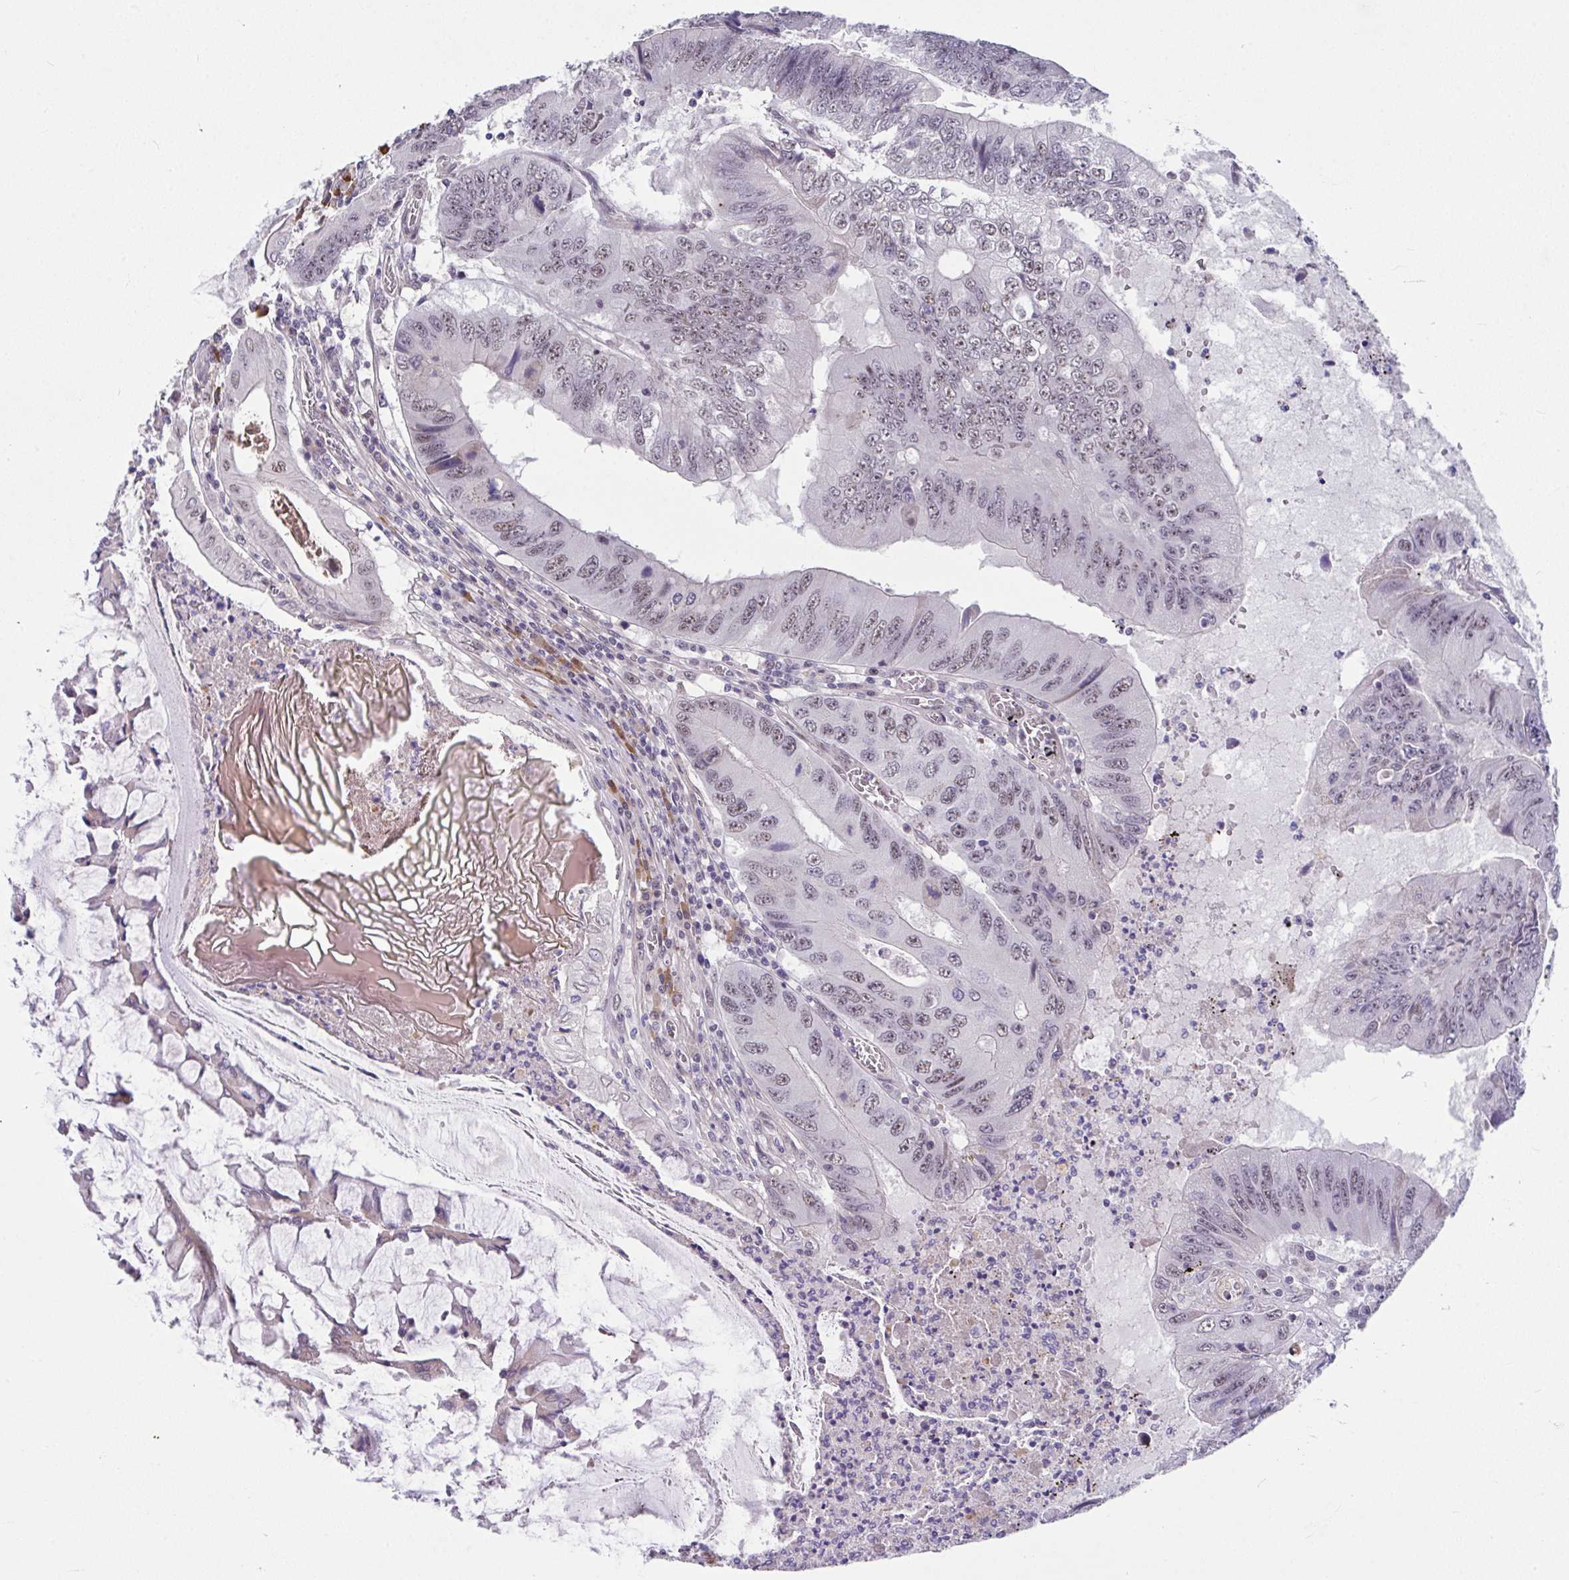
{"staining": {"intensity": "weak", "quantity": "25%-75%", "location": "nuclear"}, "tissue": "colorectal cancer", "cell_type": "Tumor cells", "image_type": "cancer", "snomed": [{"axis": "morphology", "description": "Adenocarcinoma, NOS"}, {"axis": "topography", "description": "Colon"}], "caption": "An immunohistochemistry (IHC) photomicrograph of tumor tissue is shown. Protein staining in brown highlights weak nuclear positivity in colorectal cancer (adenocarcinoma) within tumor cells.", "gene": "RBBP6", "patient": {"sex": "male", "age": 53}}